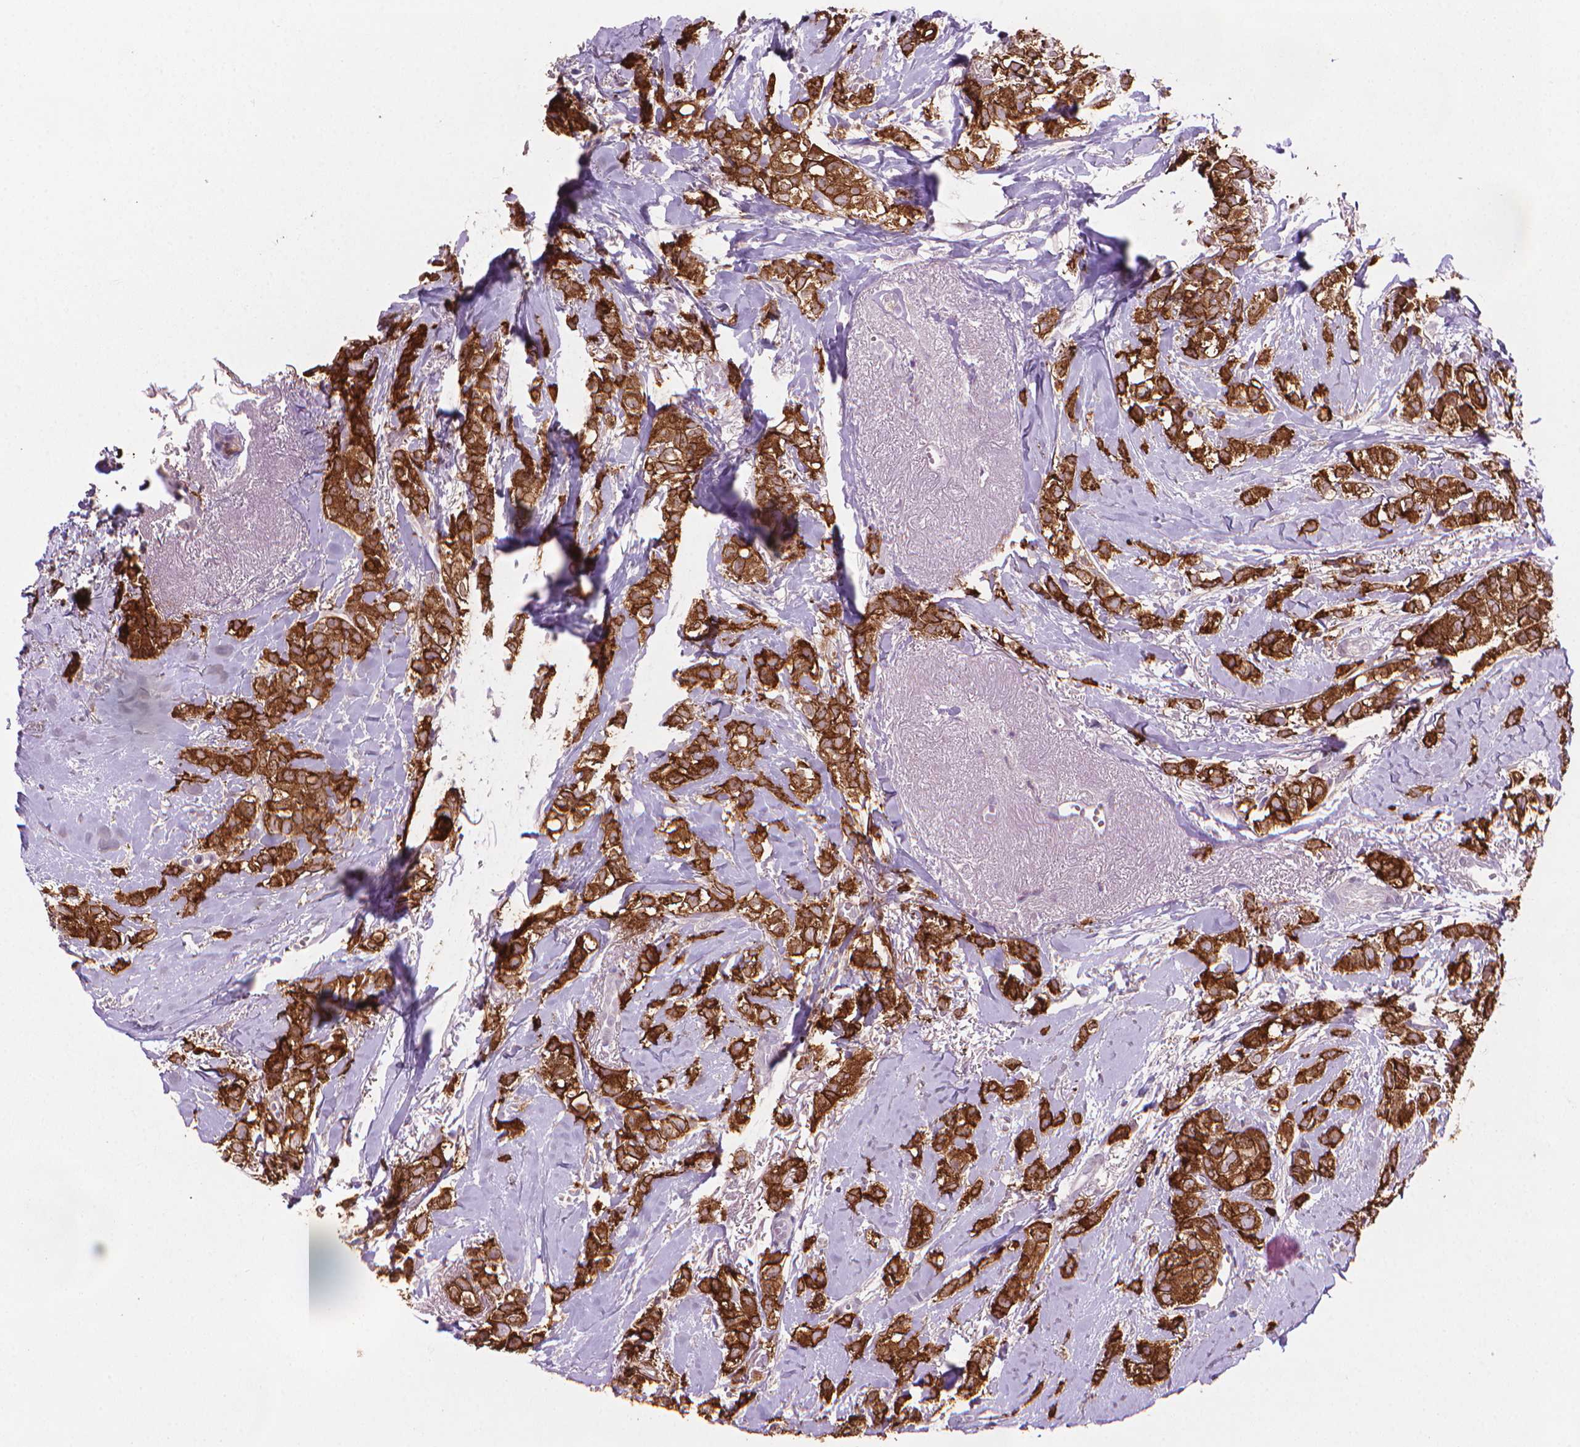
{"staining": {"intensity": "strong", "quantity": ">75%", "location": "cytoplasmic/membranous"}, "tissue": "breast cancer", "cell_type": "Tumor cells", "image_type": "cancer", "snomed": [{"axis": "morphology", "description": "Duct carcinoma"}, {"axis": "topography", "description": "Breast"}], "caption": "Breast cancer was stained to show a protein in brown. There is high levels of strong cytoplasmic/membranous staining in about >75% of tumor cells. Nuclei are stained in blue.", "gene": "MUC1", "patient": {"sex": "female", "age": 85}}